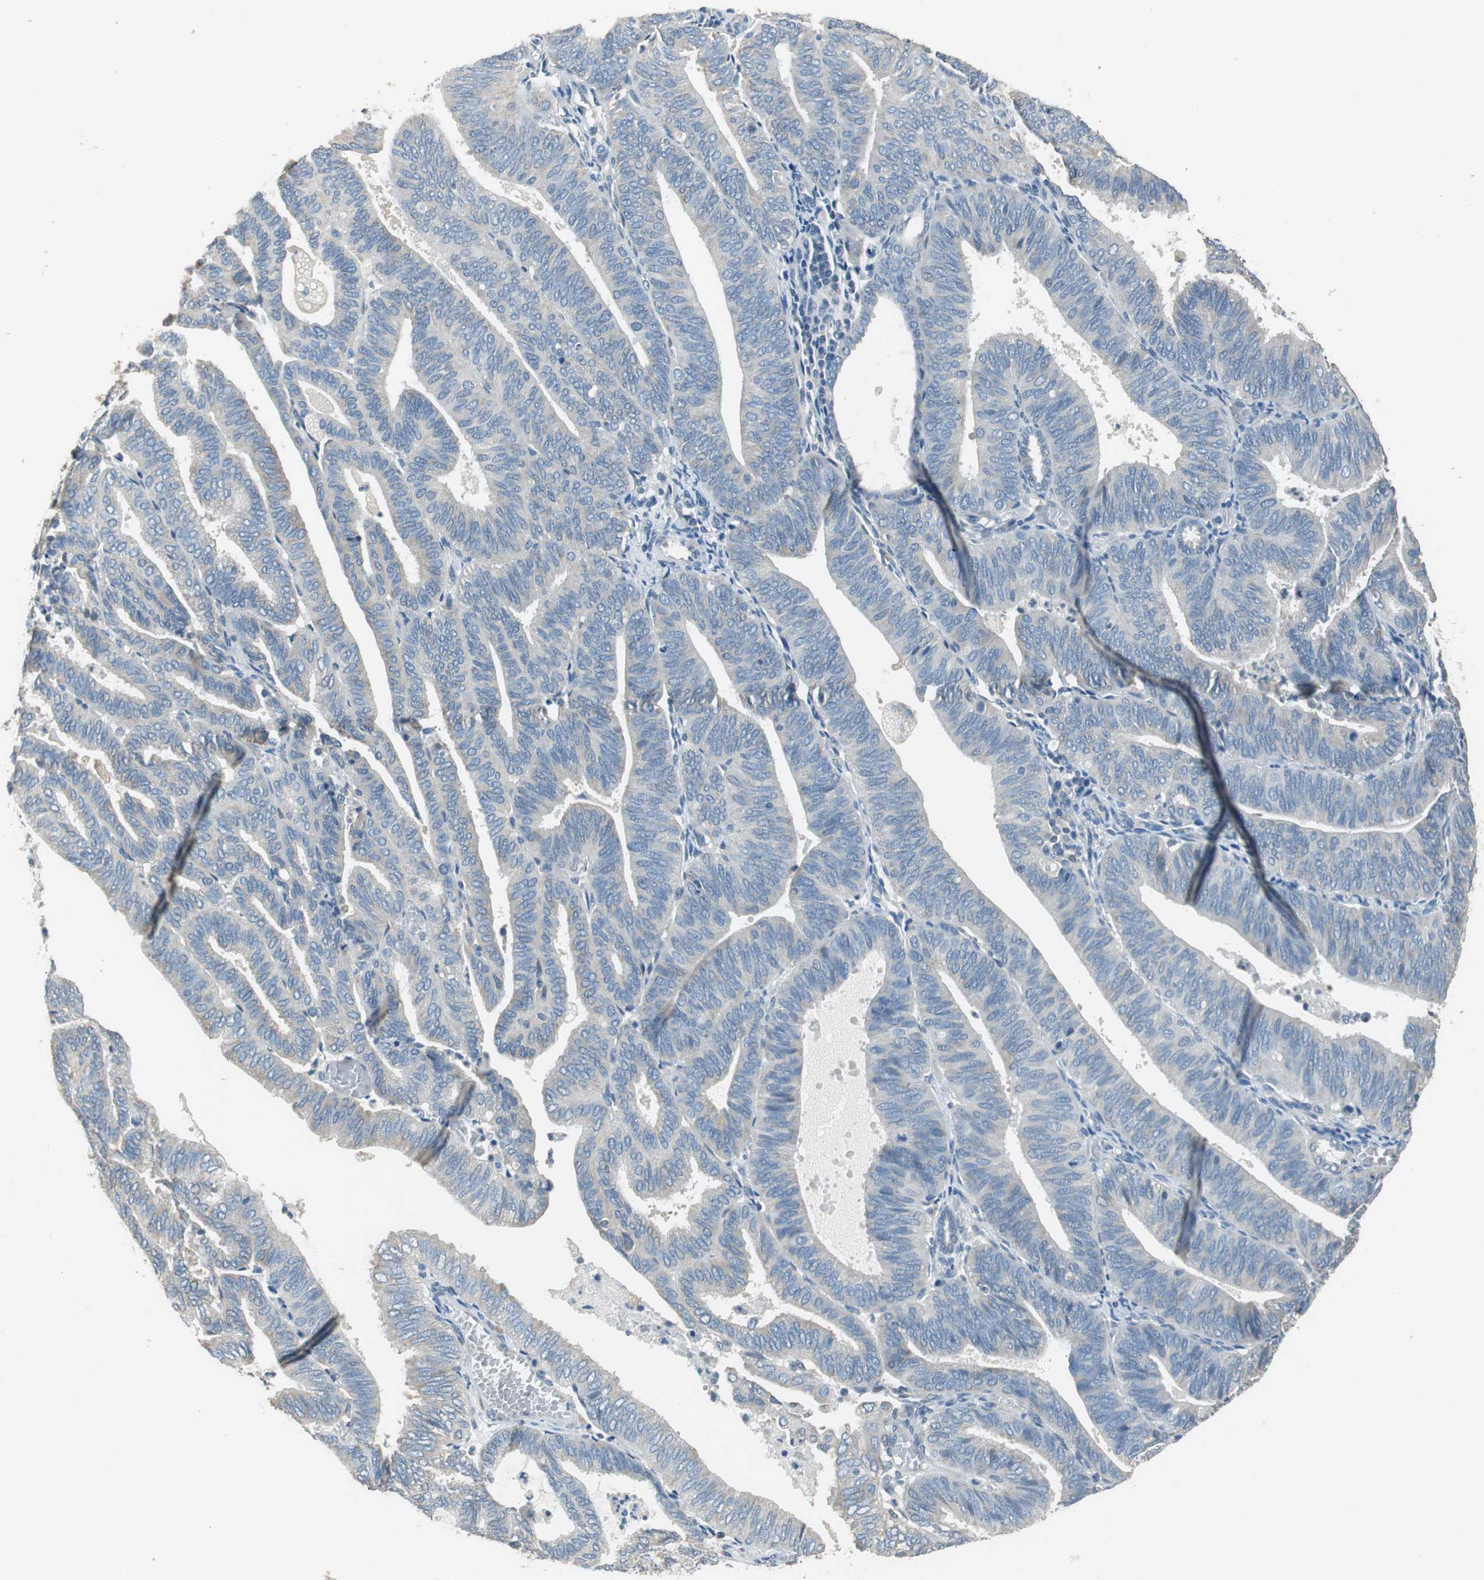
{"staining": {"intensity": "moderate", "quantity": "25%-75%", "location": "cytoplasmic/membranous"}, "tissue": "endometrial cancer", "cell_type": "Tumor cells", "image_type": "cancer", "snomed": [{"axis": "morphology", "description": "Adenocarcinoma, NOS"}, {"axis": "topography", "description": "Uterus"}], "caption": "Immunohistochemical staining of endometrial cancer (adenocarcinoma) reveals moderate cytoplasmic/membranous protein staining in about 25%-75% of tumor cells. Immunohistochemistry stains the protein in brown and the nuclei are stained blue.", "gene": "ALDH4A1", "patient": {"sex": "female", "age": 60}}